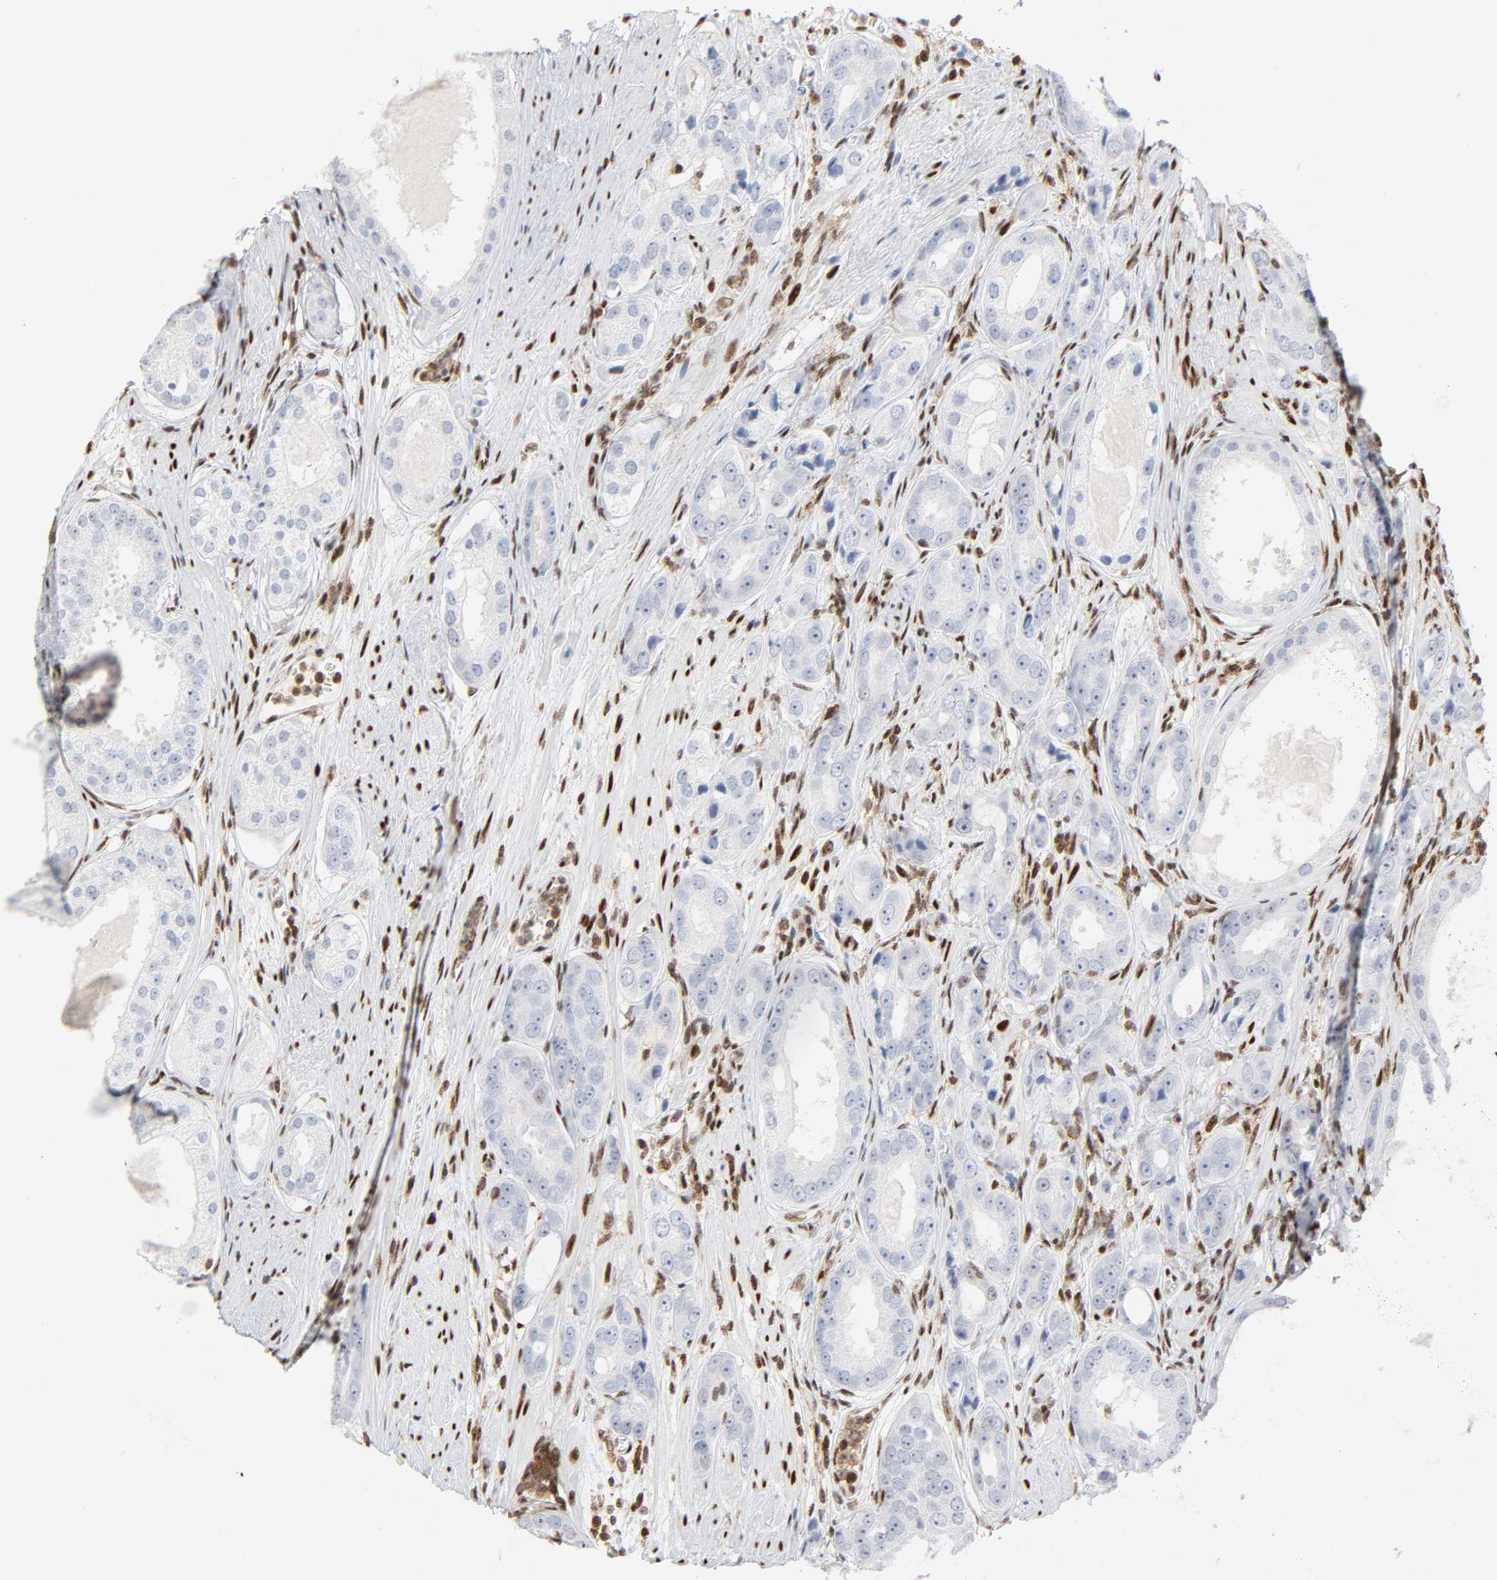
{"staining": {"intensity": "negative", "quantity": "none", "location": "none"}, "tissue": "prostate cancer", "cell_type": "Tumor cells", "image_type": "cancer", "snomed": [{"axis": "morphology", "description": "Adenocarcinoma, Medium grade"}, {"axis": "topography", "description": "Prostate"}], "caption": "An IHC photomicrograph of prostate cancer is shown. There is no staining in tumor cells of prostate cancer. (DAB (3,3'-diaminobenzidine) IHC, high magnification).", "gene": "WAS", "patient": {"sex": "male", "age": 53}}